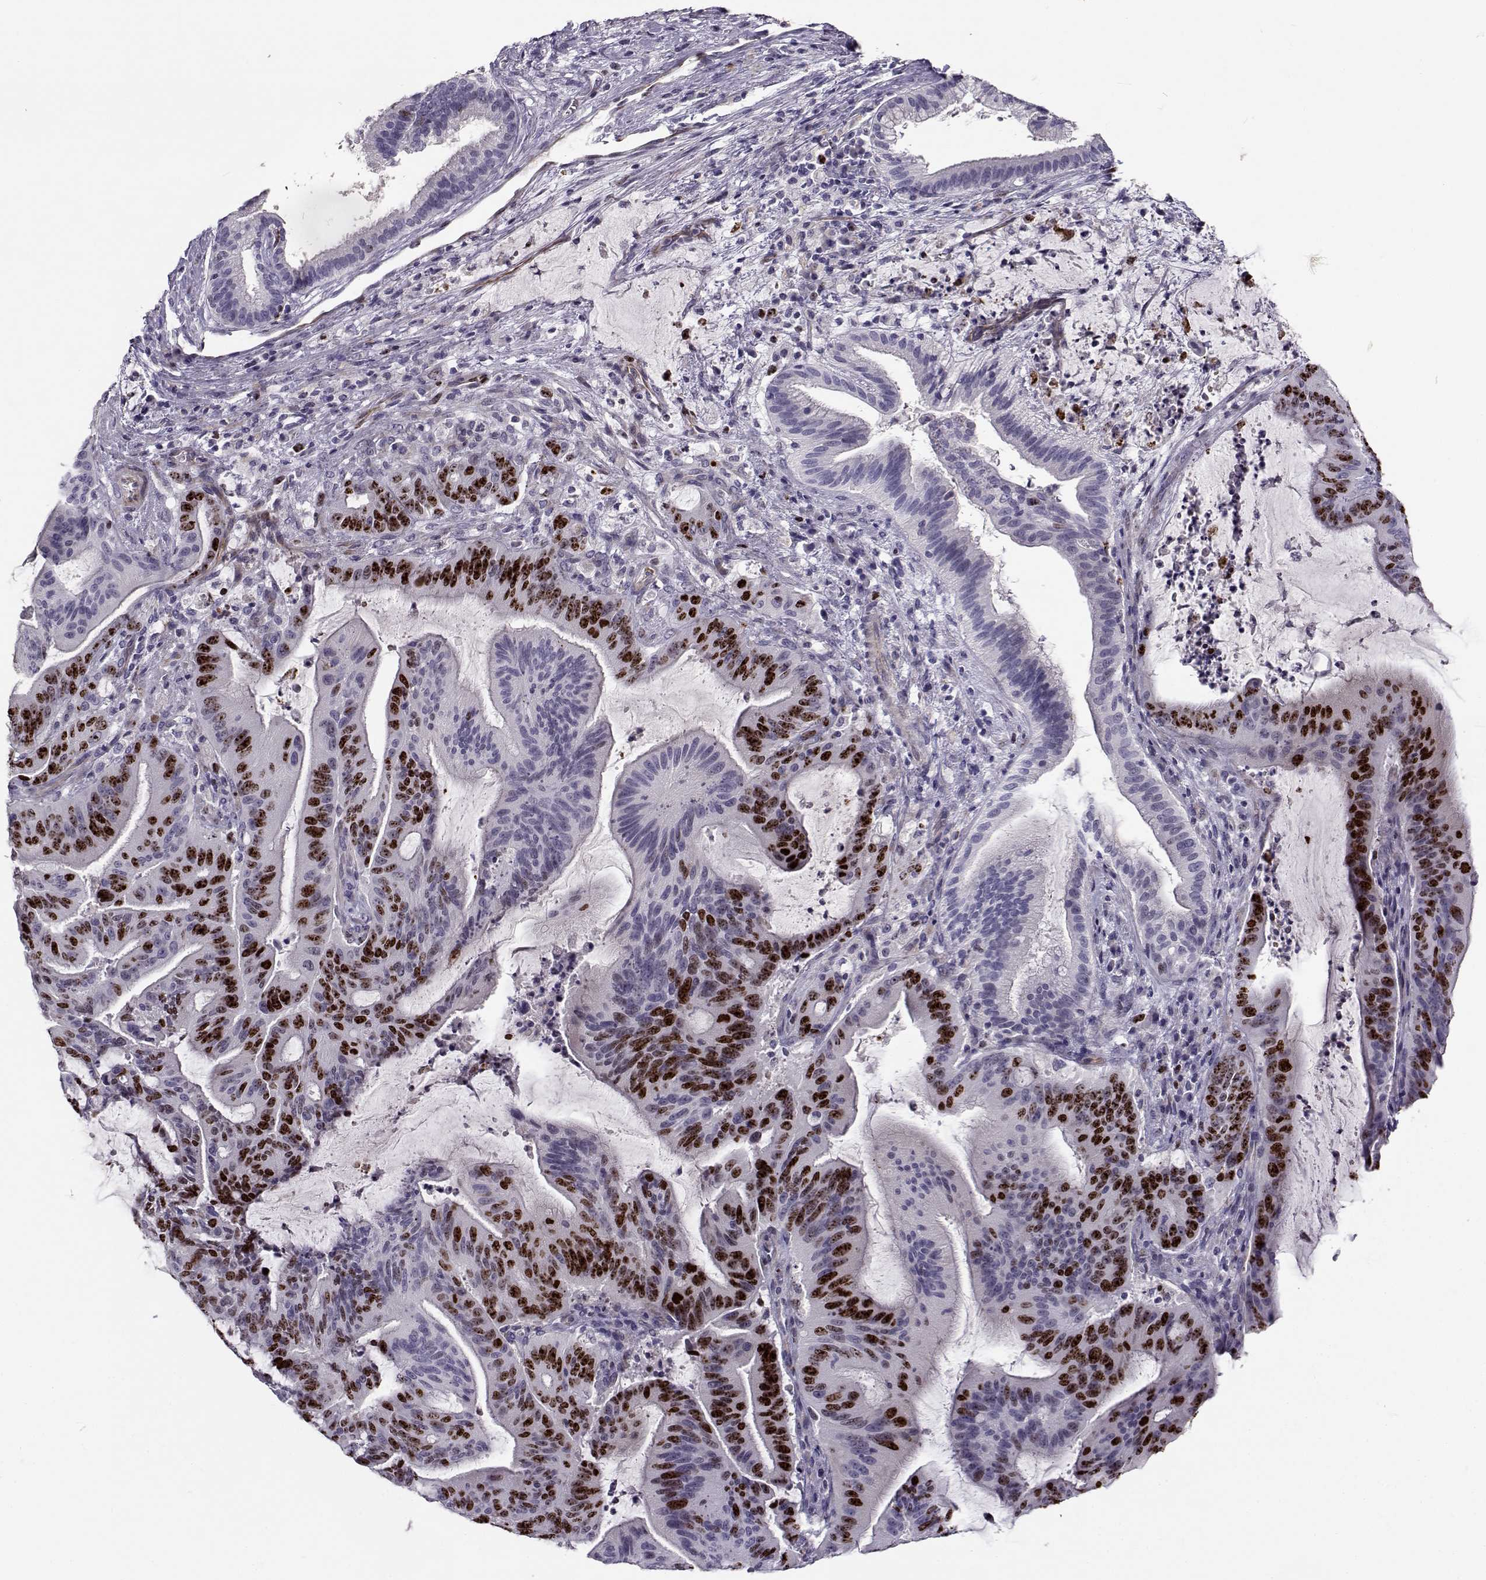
{"staining": {"intensity": "strong", "quantity": "25%-75%", "location": "nuclear"}, "tissue": "liver cancer", "cell_type": "Tumor cells", "image_type": "cancer", "snomed": [{"axis": "morphology", "description": "Cholangiocarcinoma"}, {"axis": "topography", "description": "Liver"}], "caption": "Protein analysis of liver cancer (cholangiocarcinoma) tissue demonstrates strong nuclear staining in about 25%-75% of tumor cells. (Brightfield microscopy of DAB IHC at high magnification).", "gene": "NPW", "patient": {"sex": "female", "age": 73}}